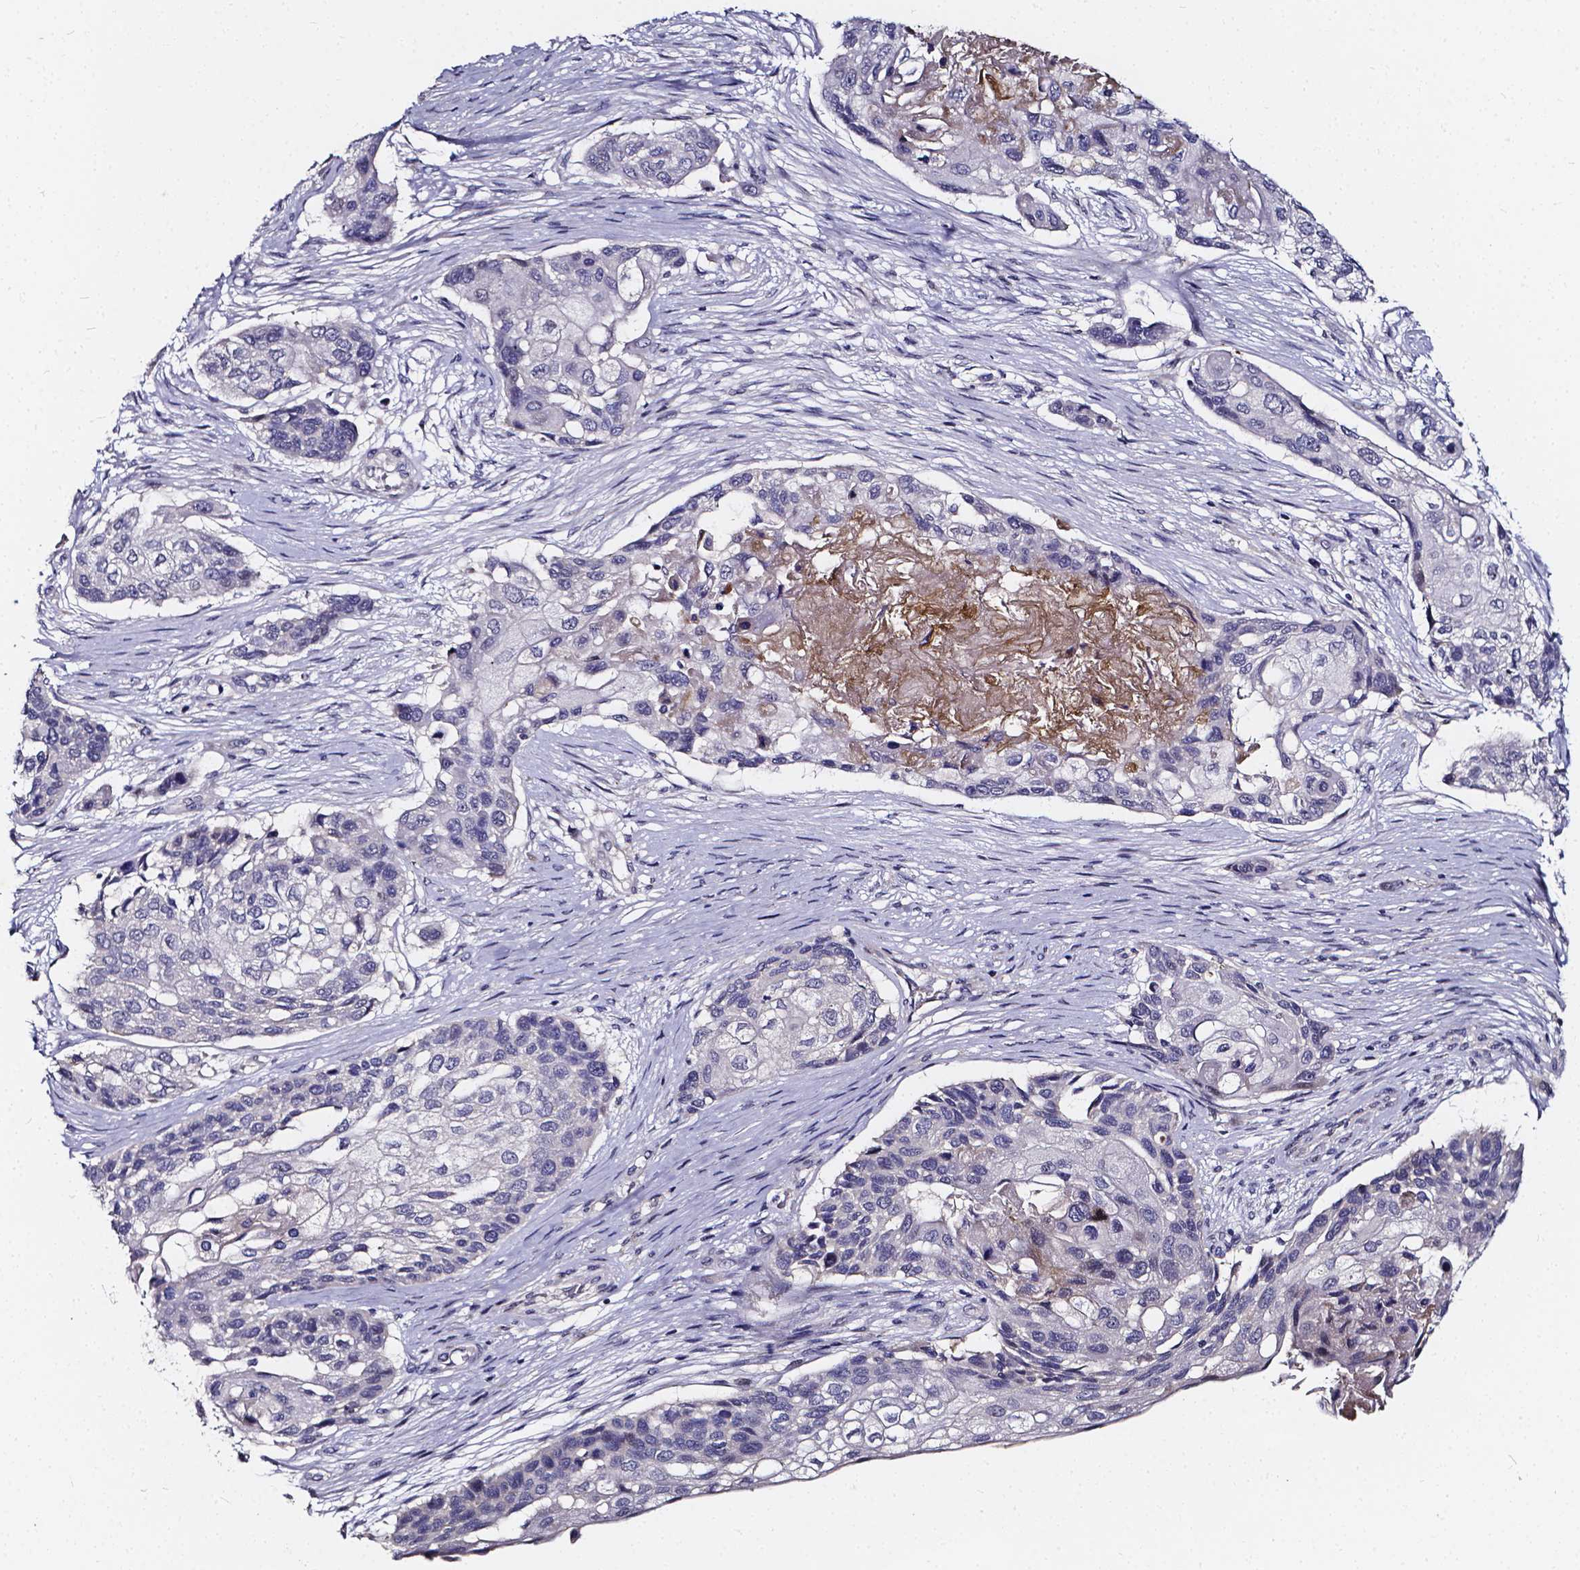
{"staining": {"intensity": "negative", "quantity": "none", "location": "none"}, "tissue": "lung cancer", "cell_type": "Tumor cells", "image_type": "cancer", "snomed": [{"axis": "morphology", "description": "Squamous cell carcinoma, NOS"}, {"axis": "topography", "description": "Lung"}], "caption": "This is an immunohistochemistry histopathology image of human lung cancer. There is no positivity in tumor cells.", "gene": "SOWAHA", "patient": {"sex": "male", "age": 69}}